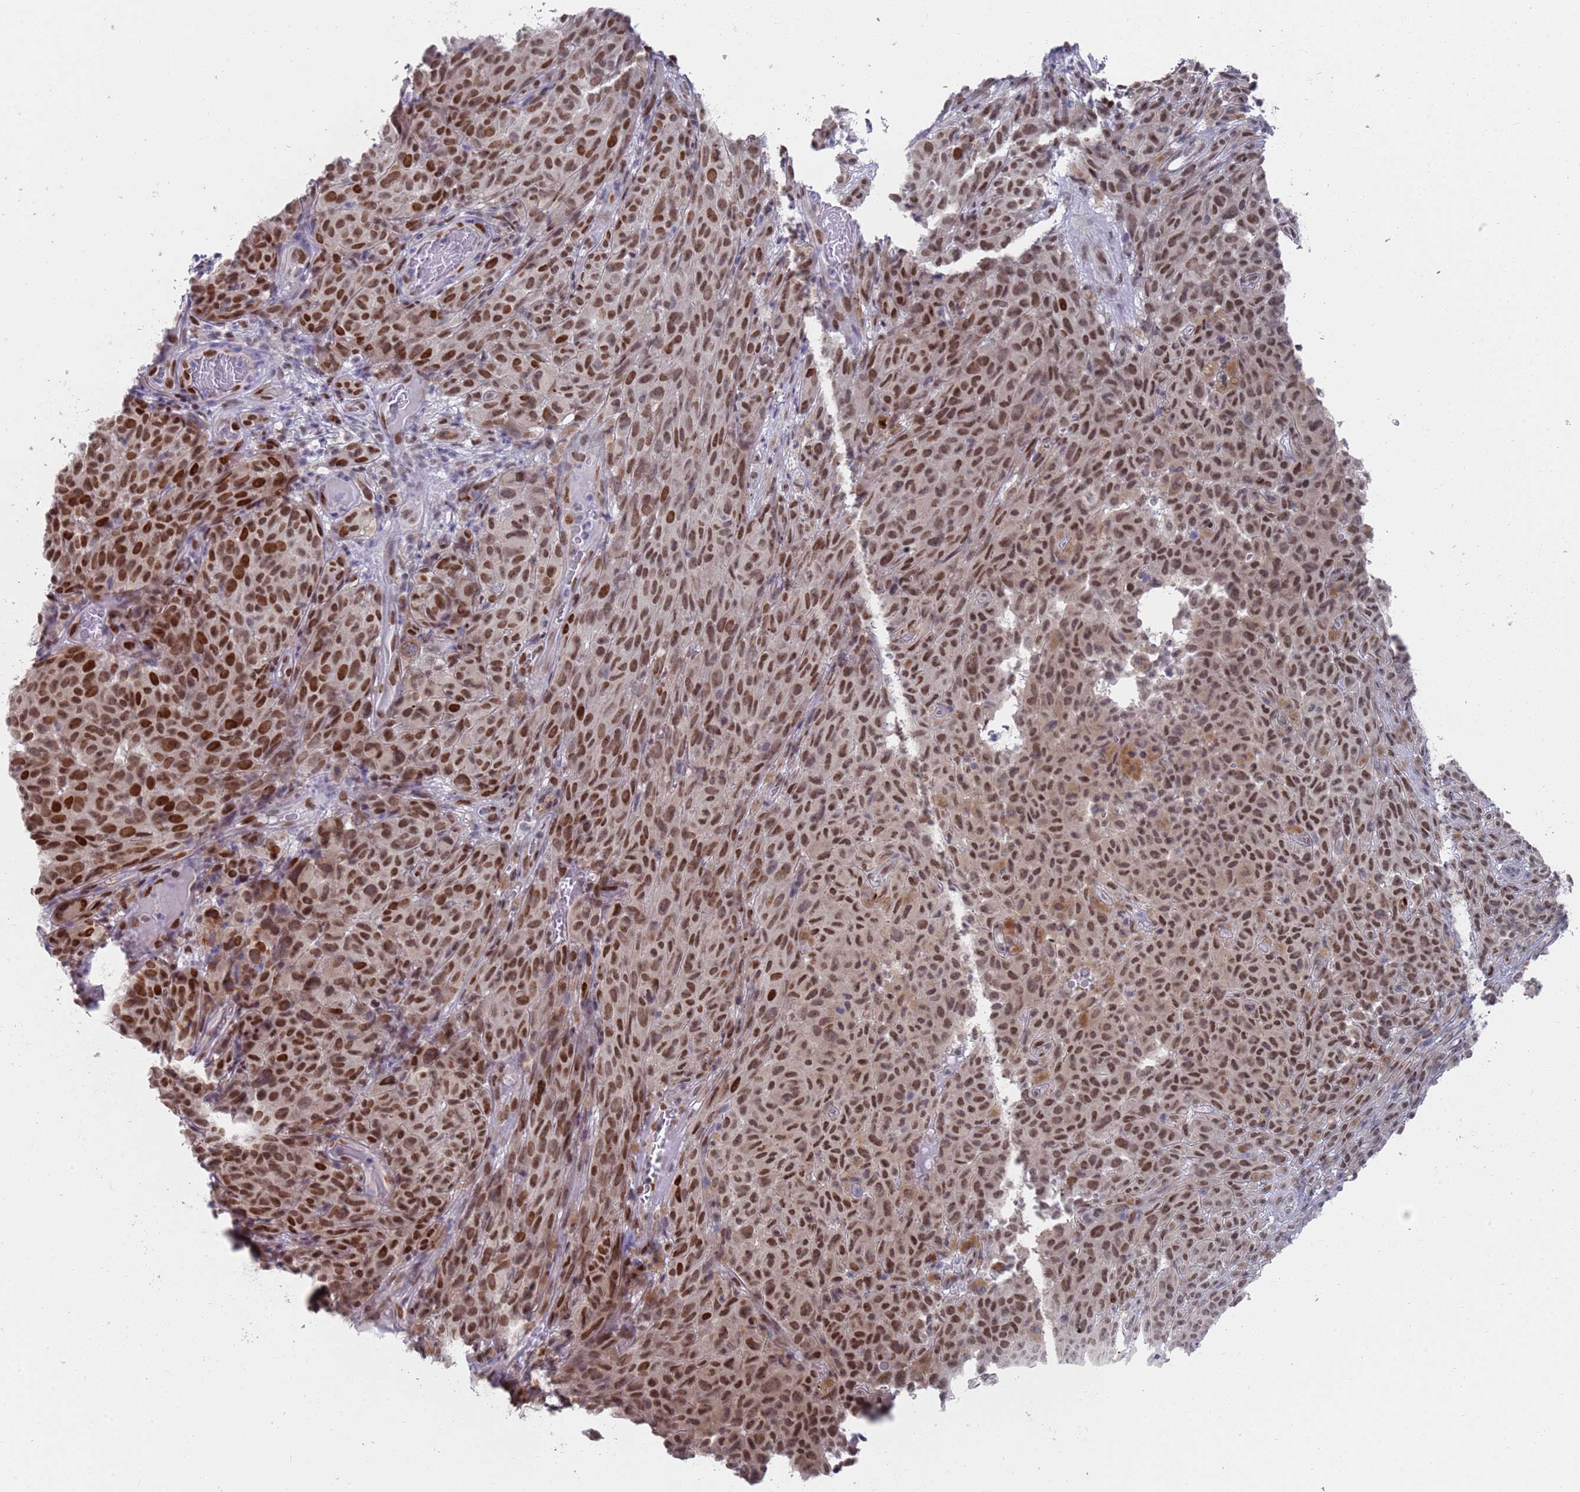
{"staining": {"intensity": "strong", "quantity": ">75%", "location": "nuclear"}, "tissue": "melanoma", "cell_type": "Tumor cells", "image_type": "cancer", "snomed": [{"axis": "morphology", "description": "Malignant melanoma, NOS"}, {"axis": "topography", "description": "Skin"}], "caption": "This is an image of IHC staining of melanoma, which shows strong expression in the nuclear of tumor cells.", "gene": "COPS6", "patient": {"sex": "female", "age": 82}}